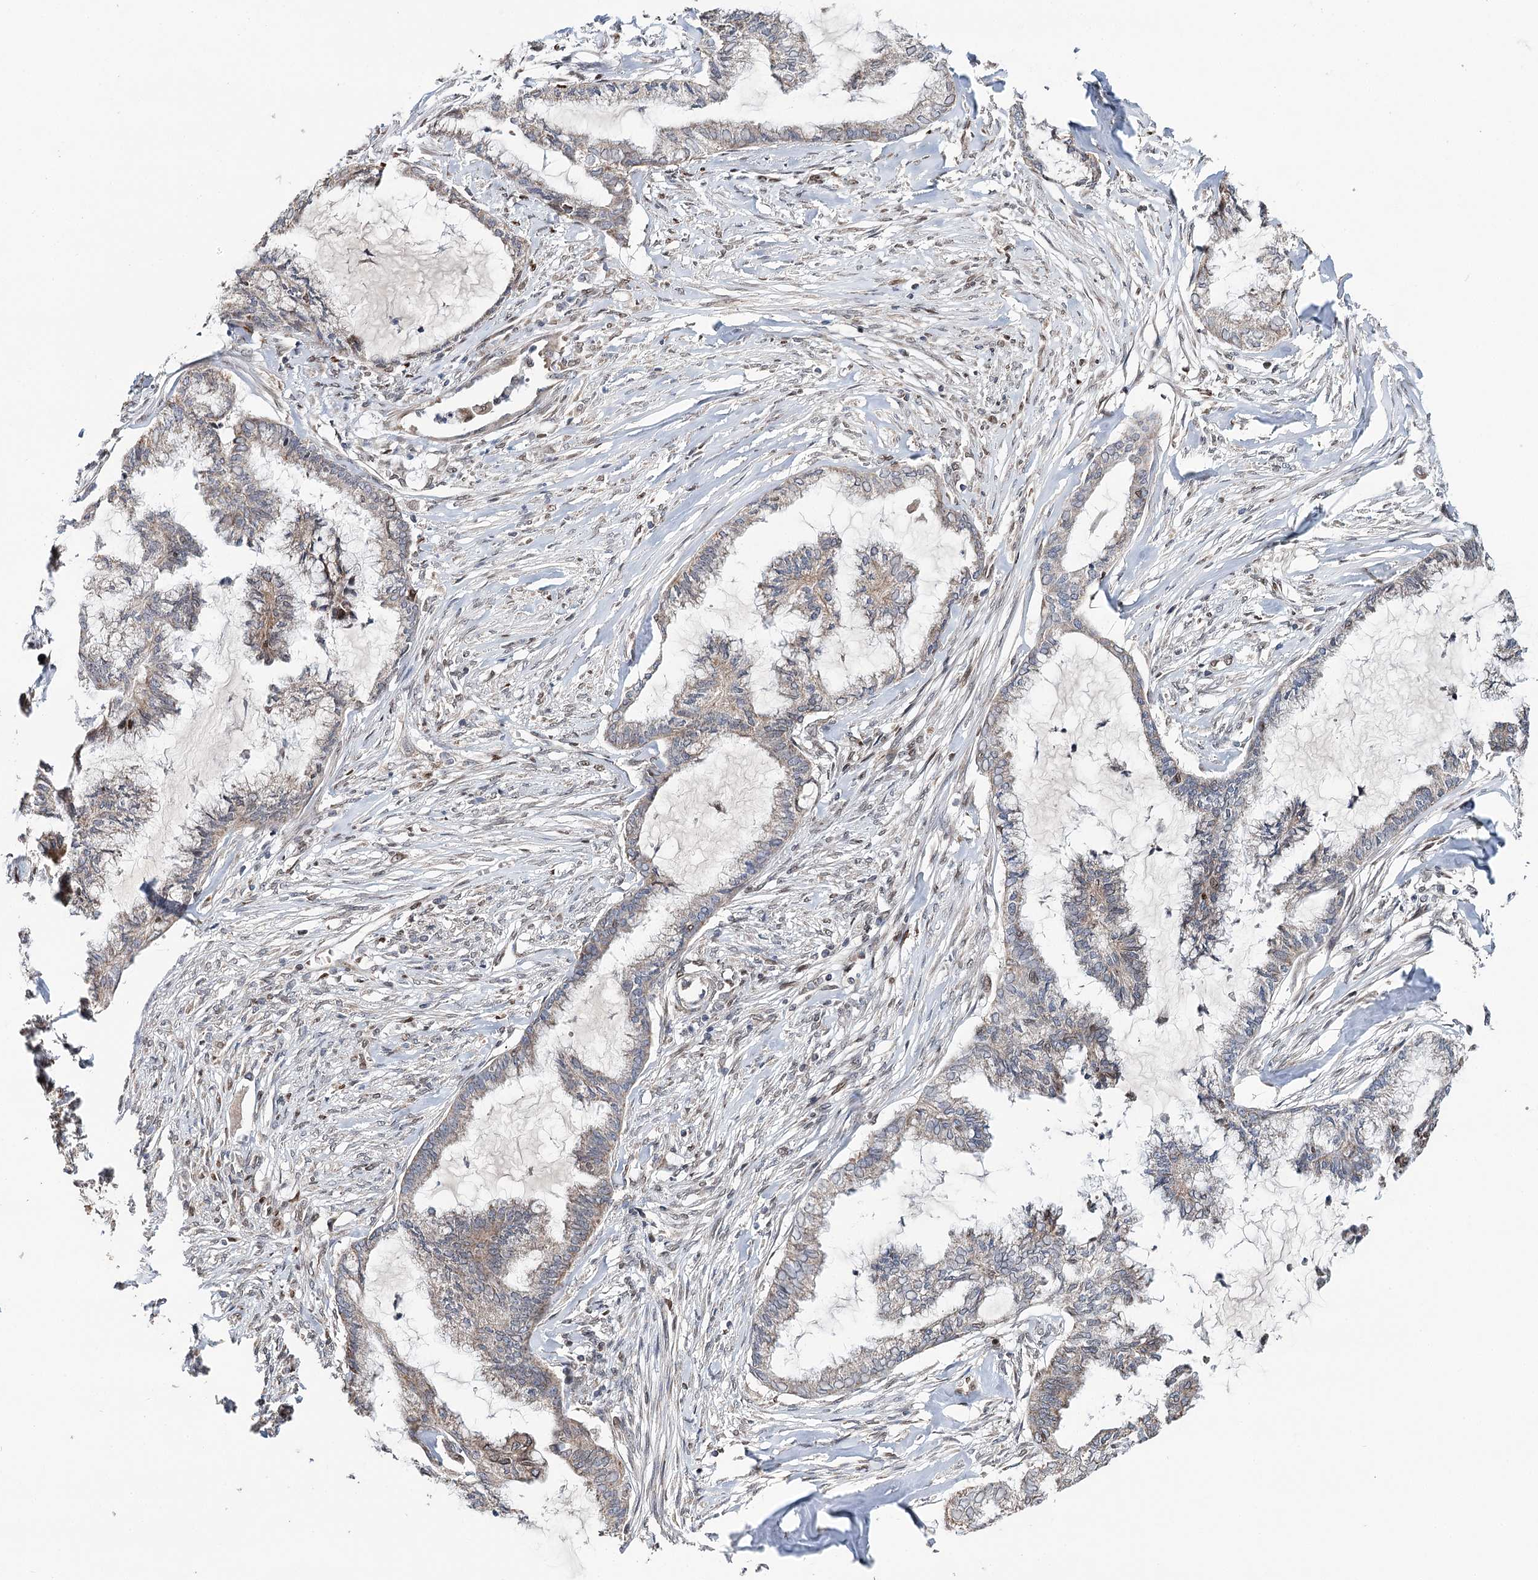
{"staining": {"intensity": "negative", "quantity": "none", "location": "none"}, "tissue": "endometrial cancer", "cell_type": "Tumor cells", "image_type": "cancer", "snomed": [{"axis": "morphology", "description": "Adenocarcinoma, NOS"}, {"axis": "topography", "description": "Endometrium"}], "caption": "Immunohistochemical staining of human endometrial cancer exhibits no significant expression in tumor cells.", "gene": "CFAP46", "patient": {"sex": "female", "age": 86}}